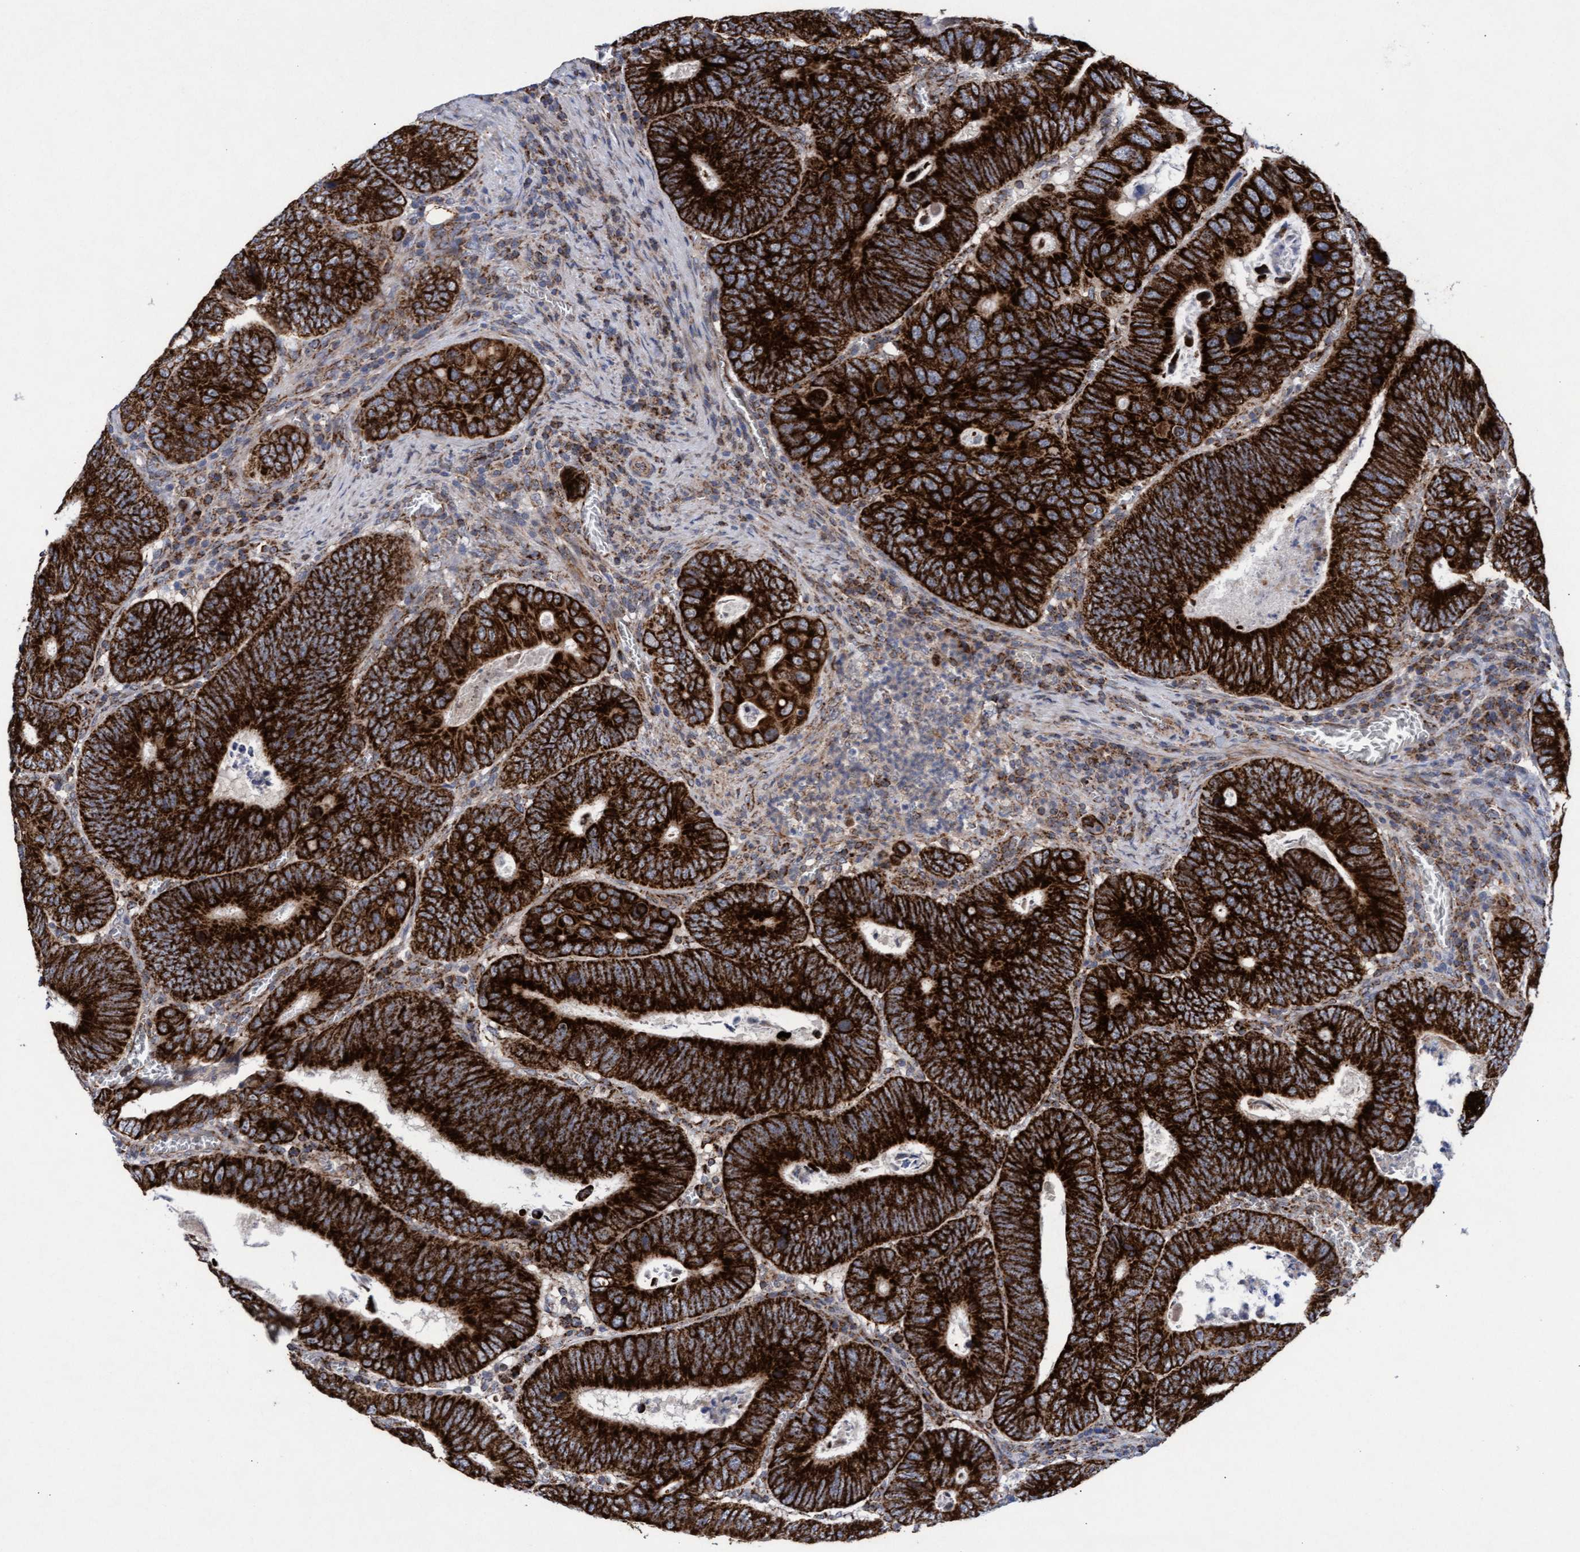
{"staining": {"intensity": "strong", "quantity": ">75%", "location": "cytoplasmic/membranous"}, "tissue": "colorectal cancer", "cell_type": "Tumor cells", "image_type": "cancer", "snomed": [{"axis": "morphology", "description": "Inflammation, NOS"}, {"axis": "morphology", "description": "Adenocarcinoma, NOS"}, {"axis": "topography", "description": "Colon"}], "caption": "An image showing strong cytoplasmic/membranous positivity in about >75% of tumor cells in colorectal cancer (adenocarcinoma), as visualized by brown immunohistochemical staining.", "gene": "MRPL38", "patient": {"sex": "male", "age": 72}}